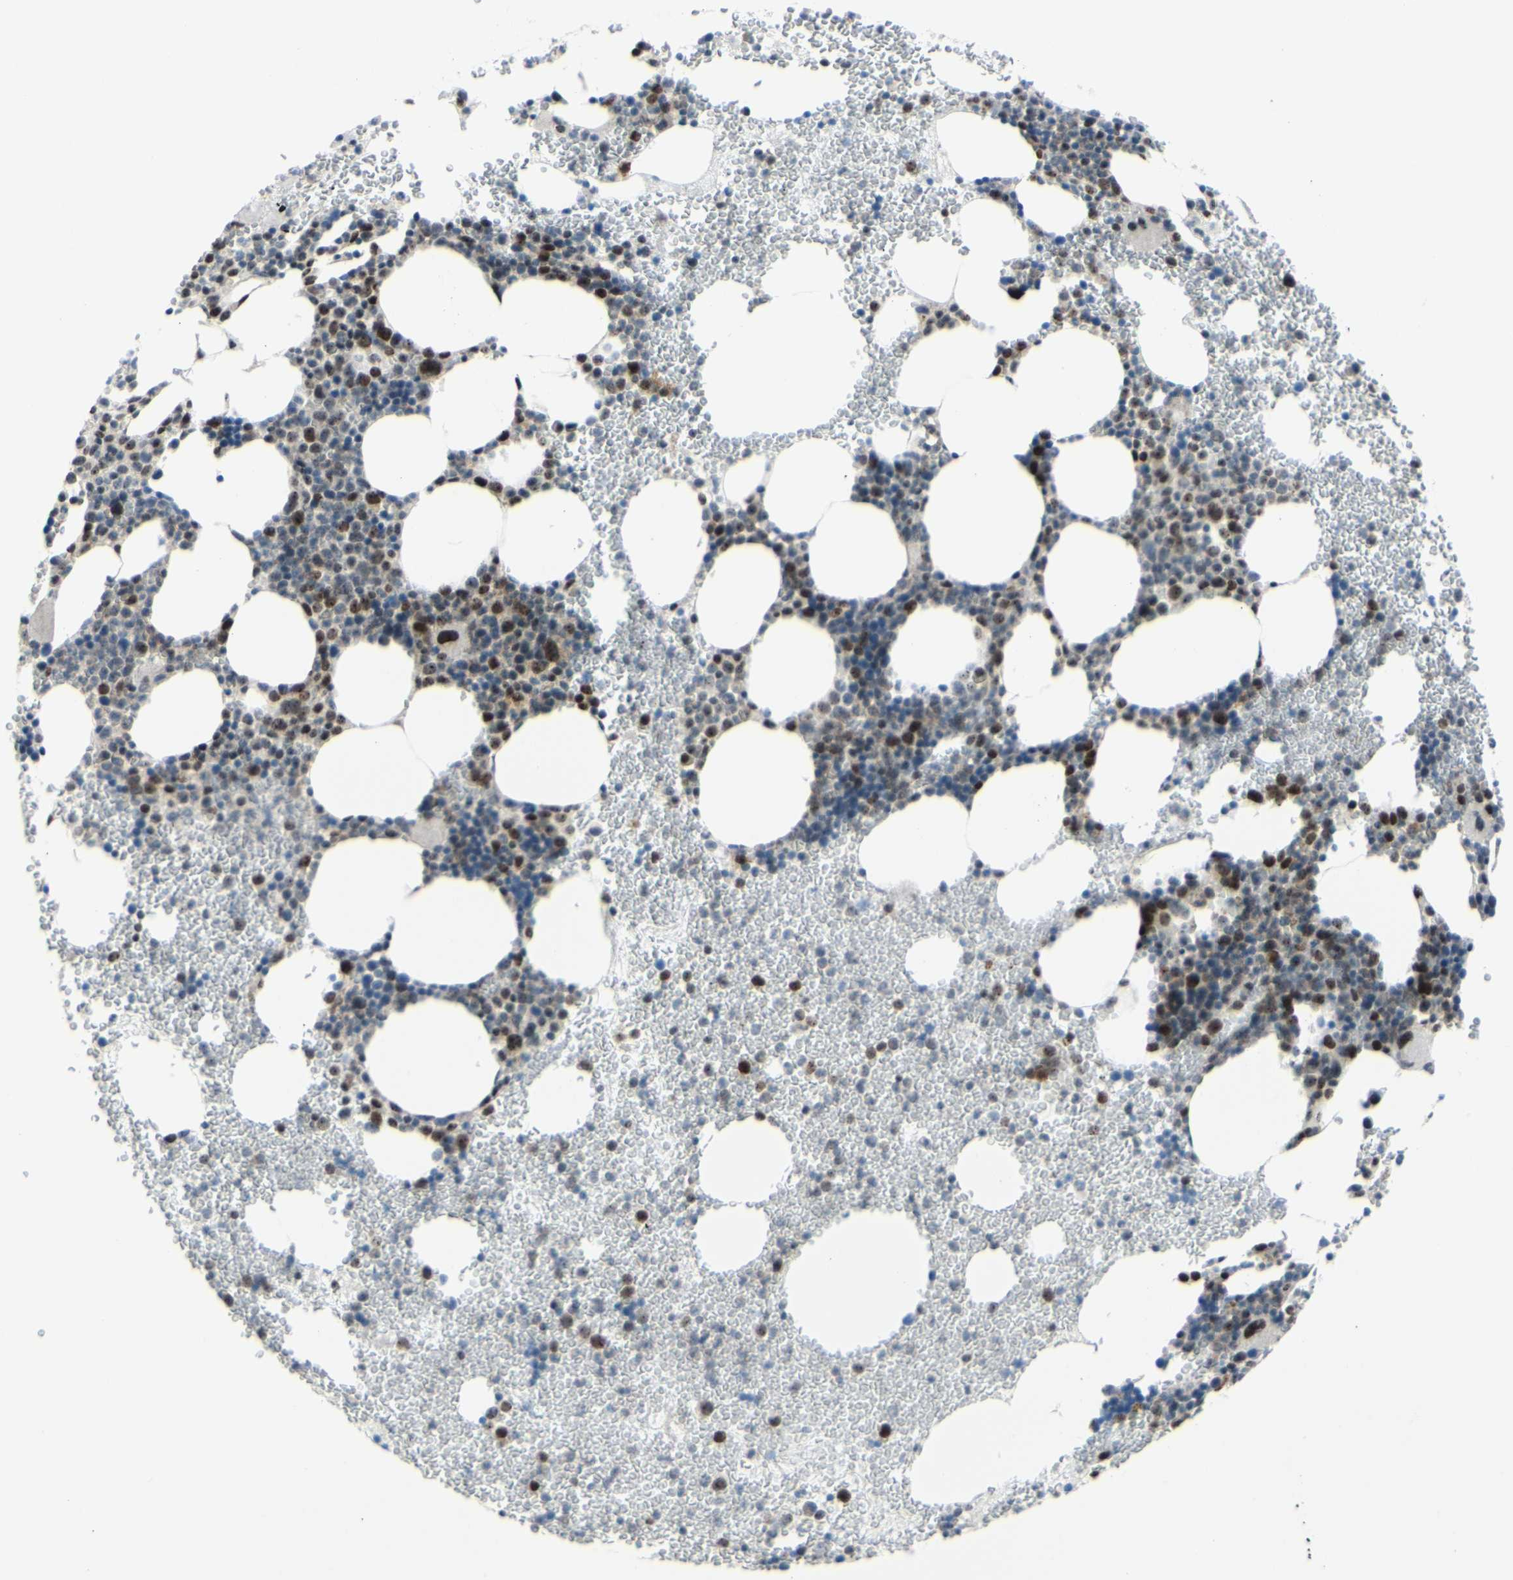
{"staining": {"intensity": "strong", "quantity": "<25%", "location": "nuclear"}, "tissue": "bone marrow", "cell_type": "Hematopoietic cells", "image_type": "normal", "snomed": [{"axis": "morphology", "description": "Normal tissue, NOS"}, {"axis": "morphology", "description": "Inflammation, NOS"}, {"axis": "topography", "description": "Bone marrow"}], "caption": "This histopathology image reveals immunohistochemistry (IHC) staining of normal human bone marrow, with medium strong nuclear positivity in approximately <25% of hematopoietic cells.", "gene": "POLR1A", "patient": {"sex": "female", "age": 76}}